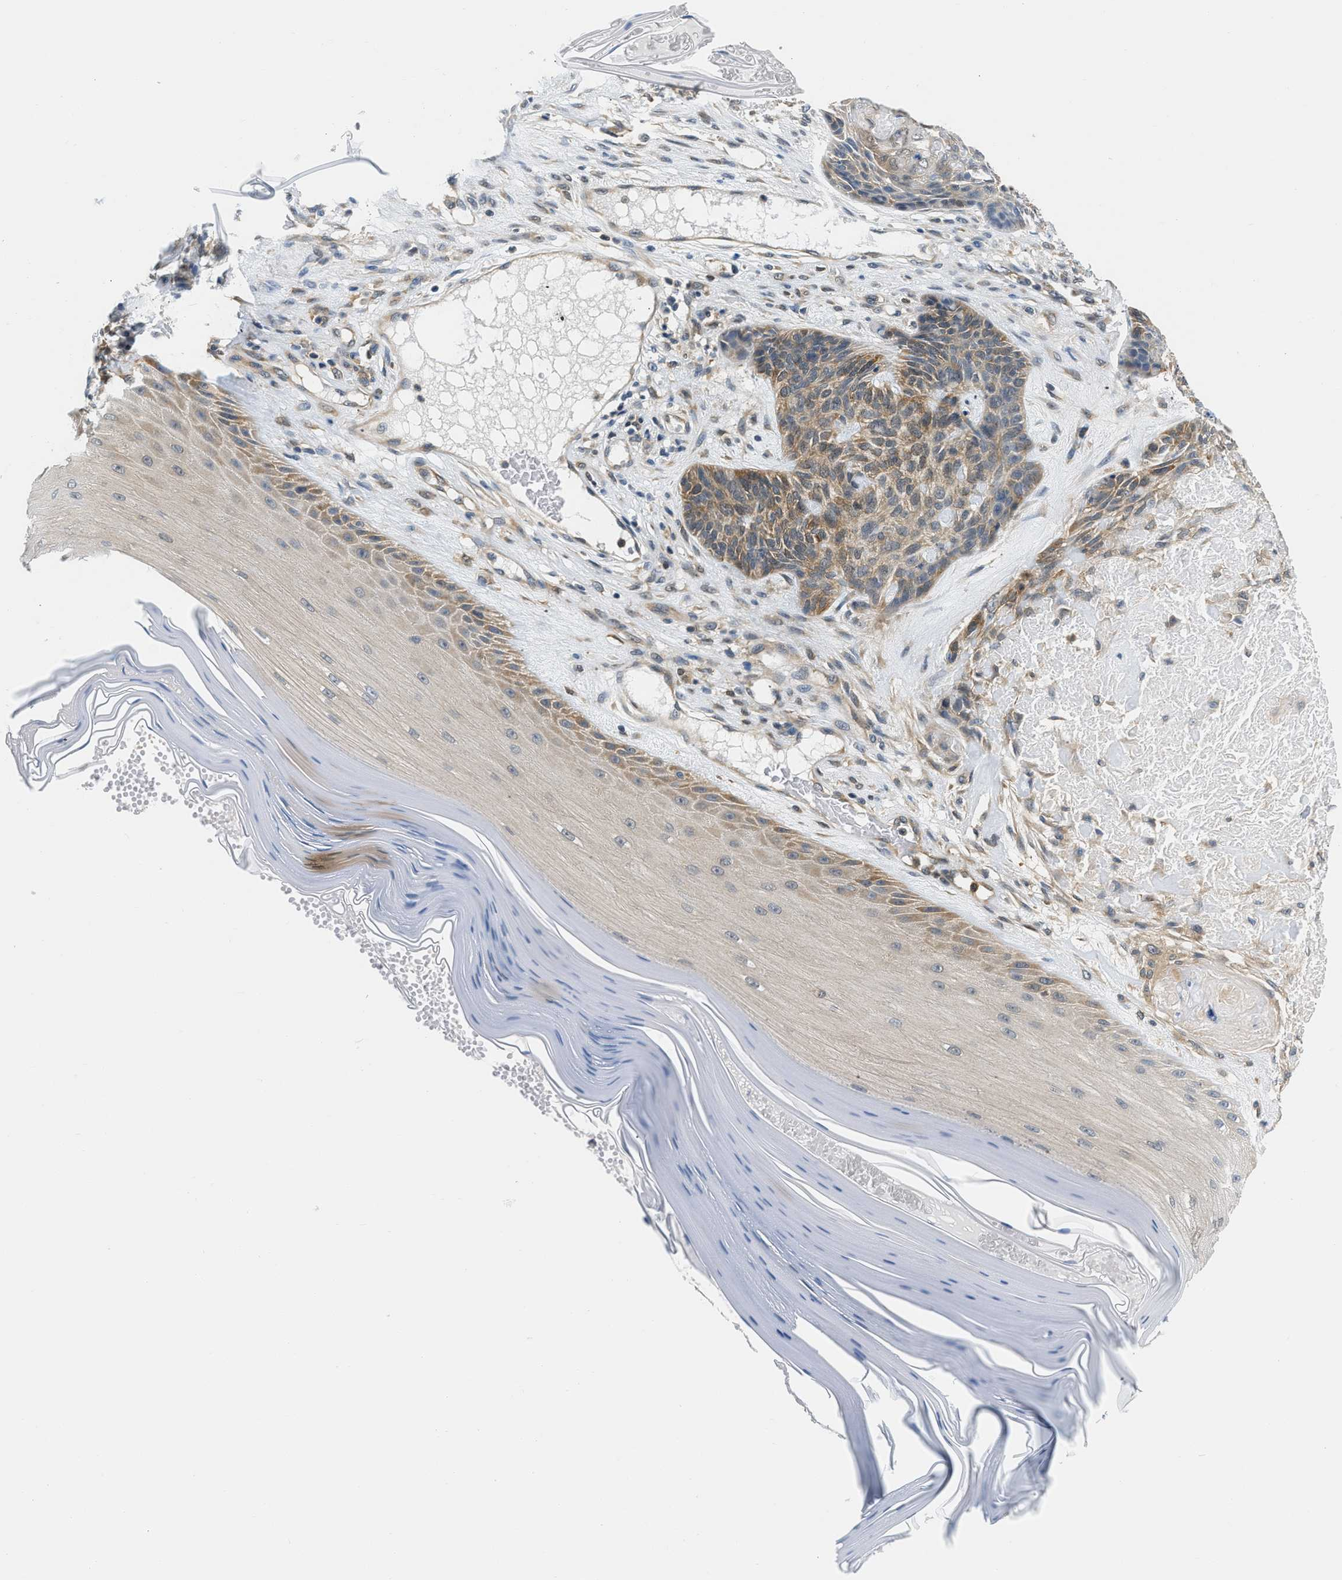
{"staining": {"intensity": "moderate", "quantity": ">75%", "location": "cytoplasmic/membranous"}, "tissue": "skin cancer", "cell_type": "Tumor cells", "image_type": "cancer", "snomed": [{"axis": "morphology", "description": "Basal cell carcinoma"}, {"axis": "topography", "description": "Skin"}], "caption": "A brown stain highlights moderate cytoplasmic/membranous staining of a protein in human basal cell carcinoma (skin) tumor cells.", "gene": "EIF4EBP2", "patient": {"sex": "male", "age": 55}}